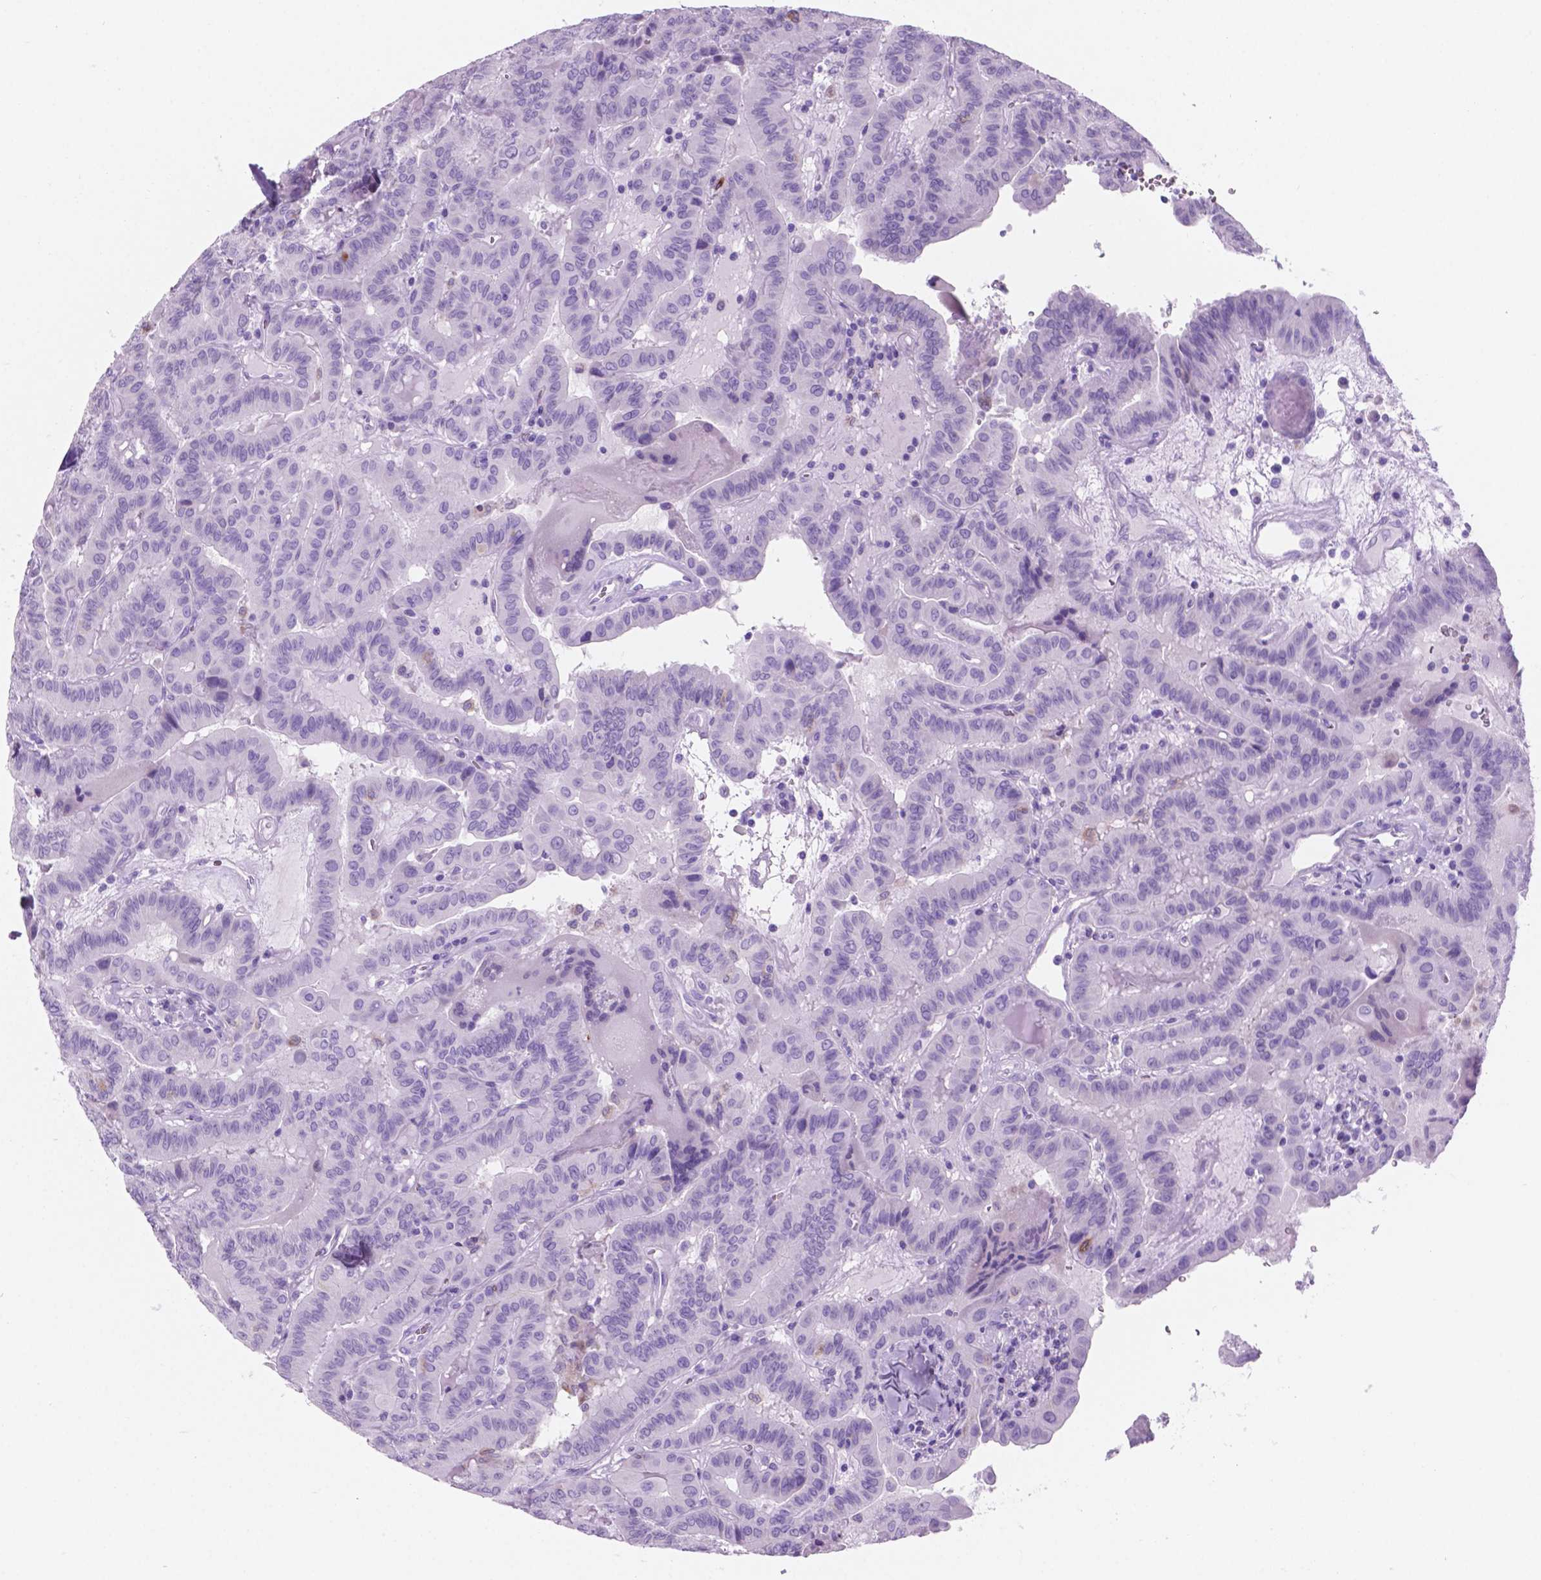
{"staining": {"intensity": "negative", "quantity": "none", "location": "none"}, "tissue": "thyroid cancer", "cell_type": "Tumor cells", "image_type": "cancer", "snomed": [{"axis": "morphology", "description": "Papillary adenocarcinoma, NOS"}, {"axis": "topography", "description": "Thyroid gland"}], "caption": "DAB immunohistochemical staining of thyroid cancer displays no significant staining in tumor cells. (DAB (3,3'-diaminobenzidine) immunohistochemistry (IHC) with hematoxylin counter stain).", "gene": "GRIN2B", "patient": {"sex": "female", "age": 37}}